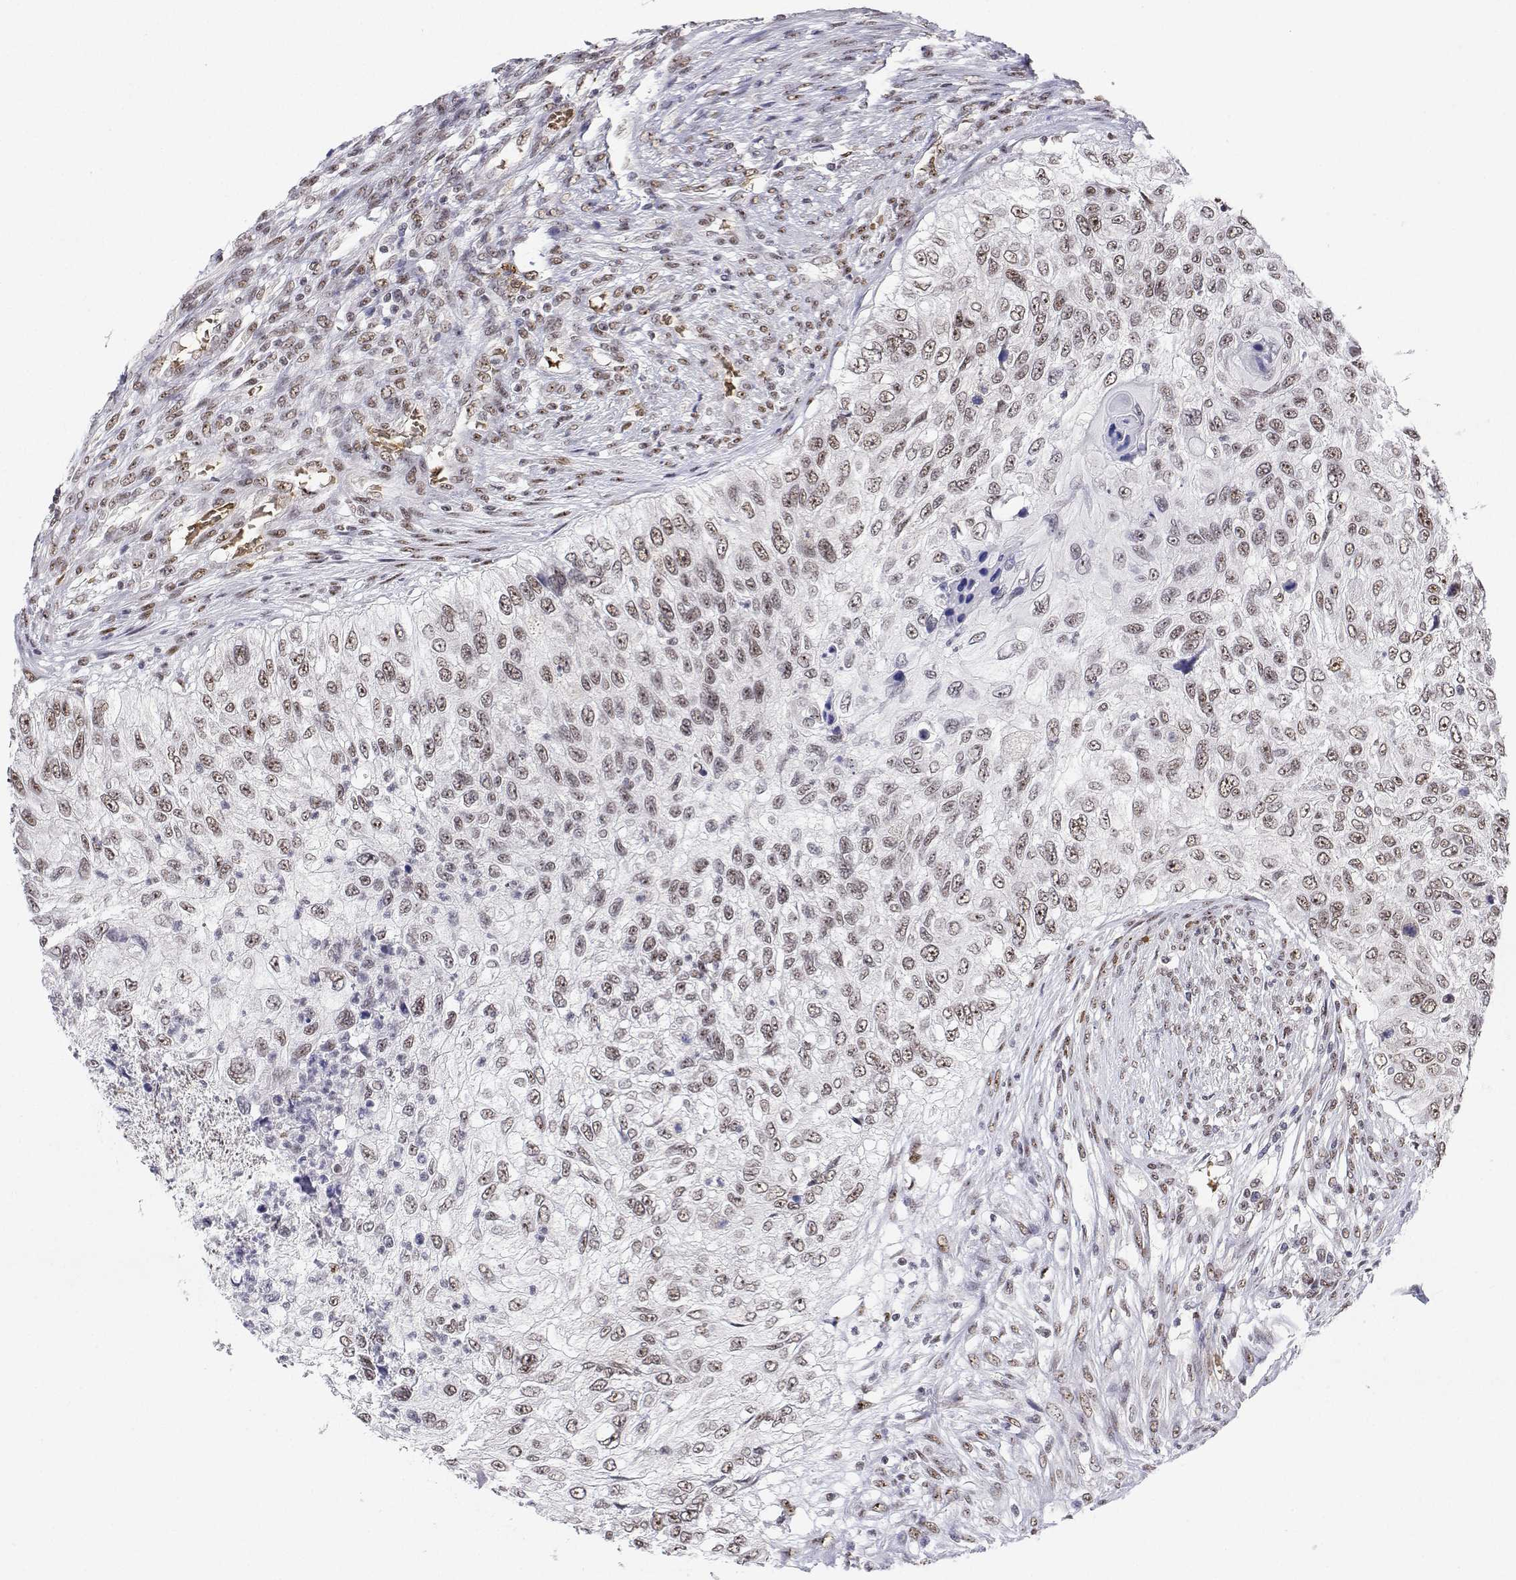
{"staining": {"intensity": "moderate", "quantity": ">75%", "location": "nuclear"}, "tissue": "urothelial cancer", "cell_type": "Tumor cells", "image_type": "cancer", "snomed": [{"axis": "morphology", "description": "Urothelial carcinoma, High grade"}, {"axis": "topography", "description": "Urinary bladder"}], "caption": "IHC of high-grade urothelial carcinoma demonstrates medium levels of moderate nuclear staining in approximately >75% of tumor cells.", "gene": "ADAR", "patient": {"sex": "female", "age": 60}}